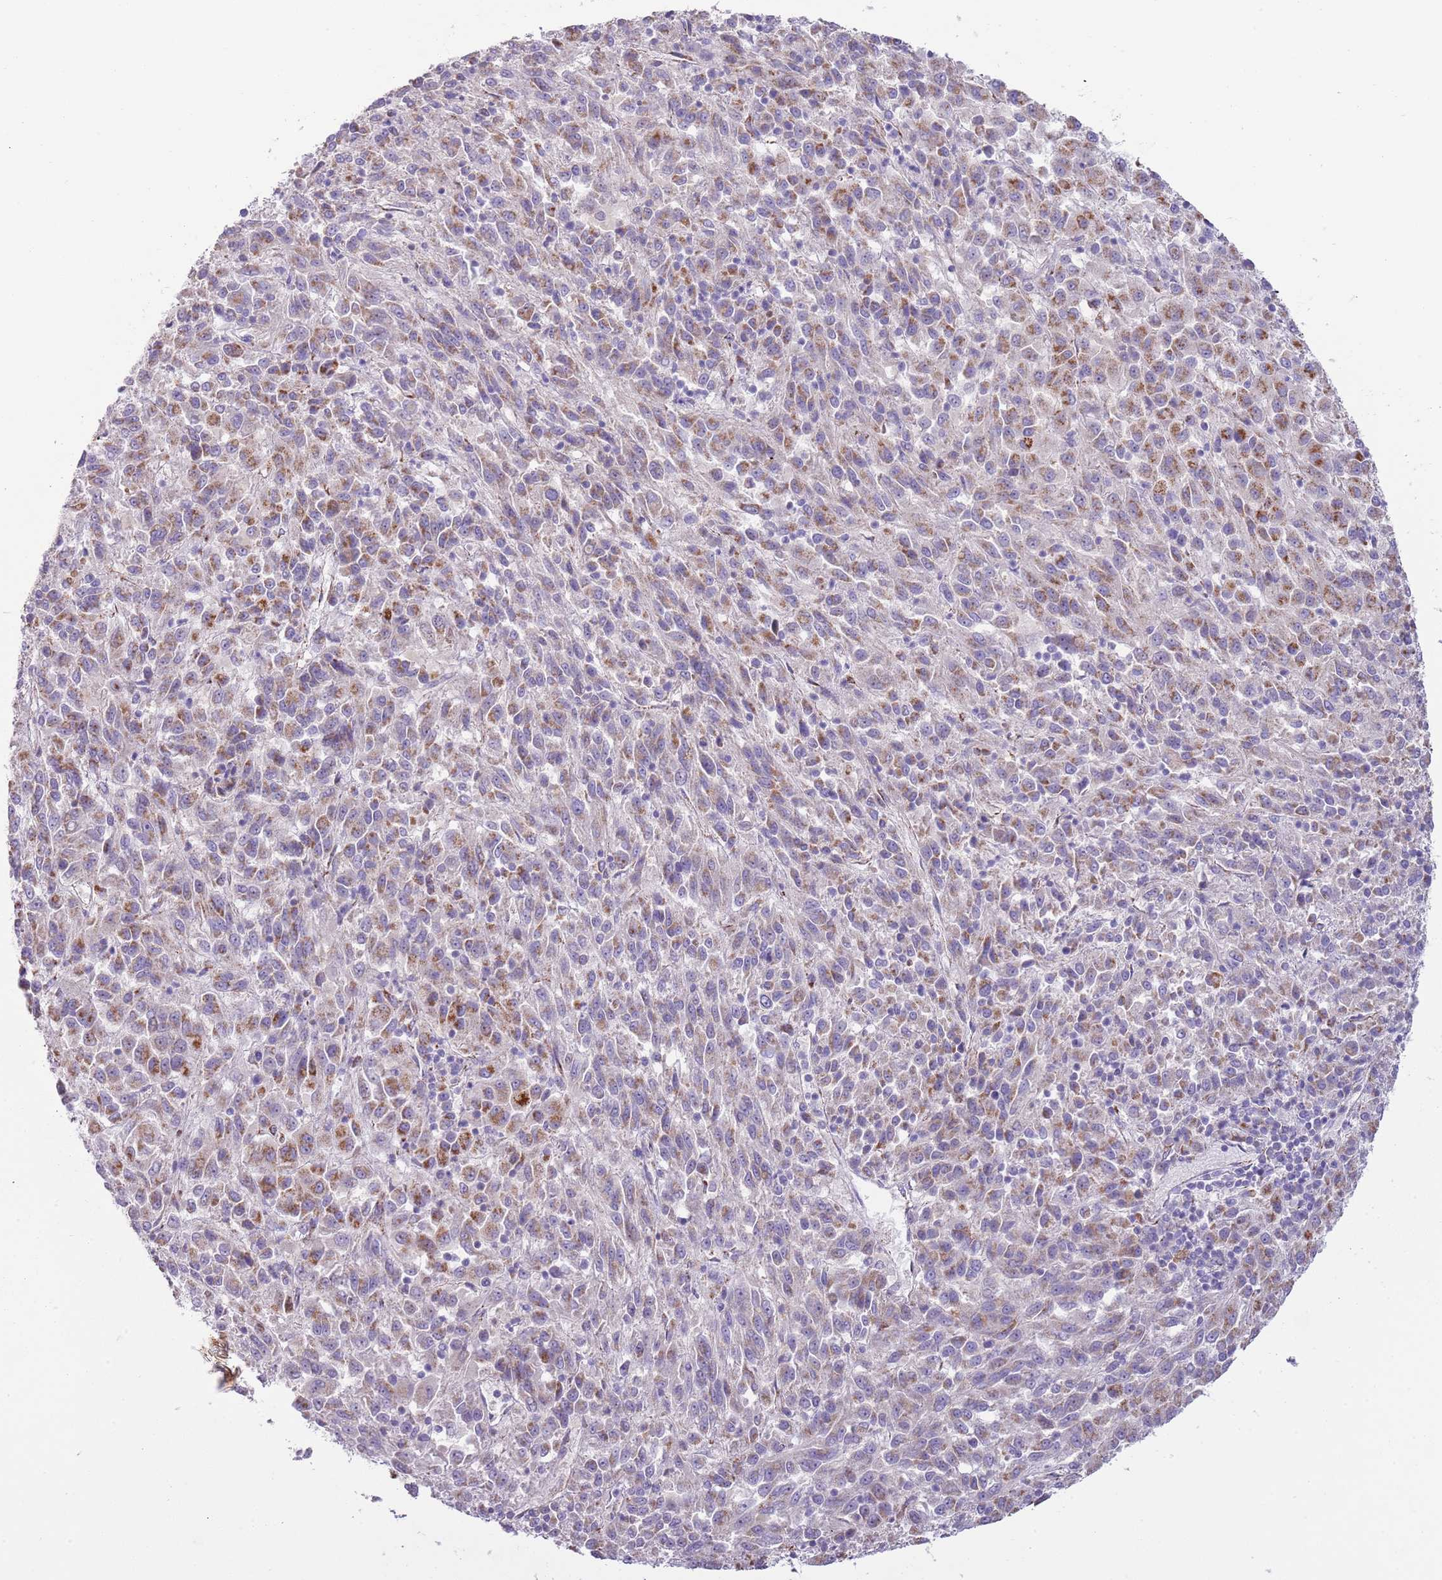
{"staining": {"intensity": "moderate", "quantity": ">75%", "location": "cytoplasmic/membranous"}, "tissue": "melanoma", "cell_type": "Tumor cells", "image_type": "cancer", "snomed": [{"axis": "morphology", "description": "Malignant melanoma, Metastatic site"}, {"axis": "topography", "description": "Lung"}], "caption": "Protein staining reveals moderate cytoplasmic/membranous positivity in approximately >75% of tumor cells in malignant melanoma (metastatic site). The staining is performed using DAB (3,3'-diaminobenzidine) brown chromogen to label protein expression. The nuclei are counter-stained blue using hematoxylin.", "gene": "RNF222", "patient": {"sex": "male", "age": 64}}